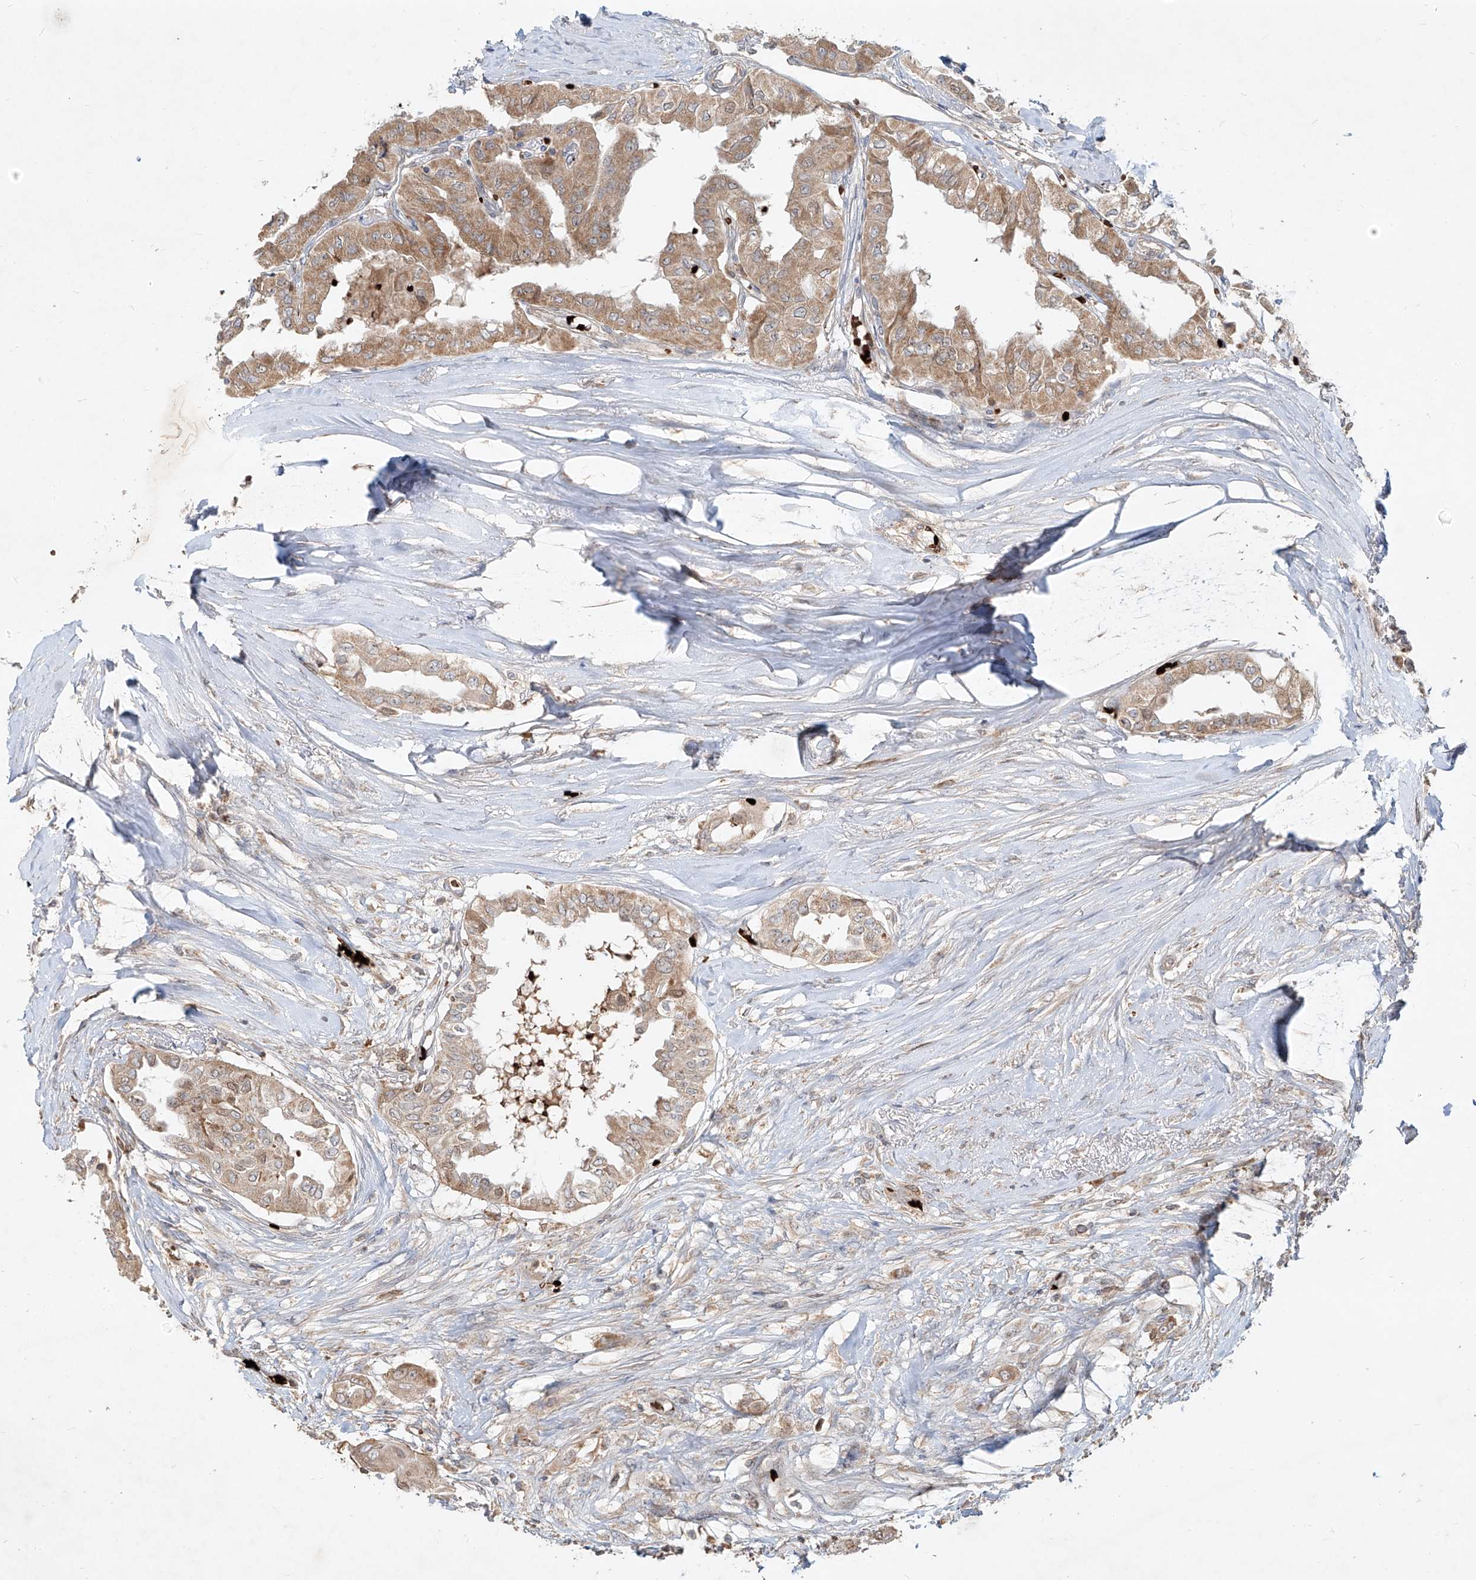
{"staining": {"intensity": "moderate", "quantity": ">75%", "location": "cytoplasmic/membranous"}, "tissue": "thyroid cancer", "cell_type": "Tumor cells", "image_type": "cancer", "snomed": [{"axis": "morphology", "description": "Papillary adenocarcinoma, NOS"}, {"axis": "topography", "description": "Thyroid gland"}], "caption": "Tumor cells display medium levels of moderate cytoplasmic/membranous expression in approximately >75% of cells in human thyroid papillary adenocarcinoma. (DAB (3,3'-diaminobenzidine) IHC, brown staining for protein, blue staining for nuclei).", "gene": "FGD2", "patient": {"sex": "female", "age": 59}}